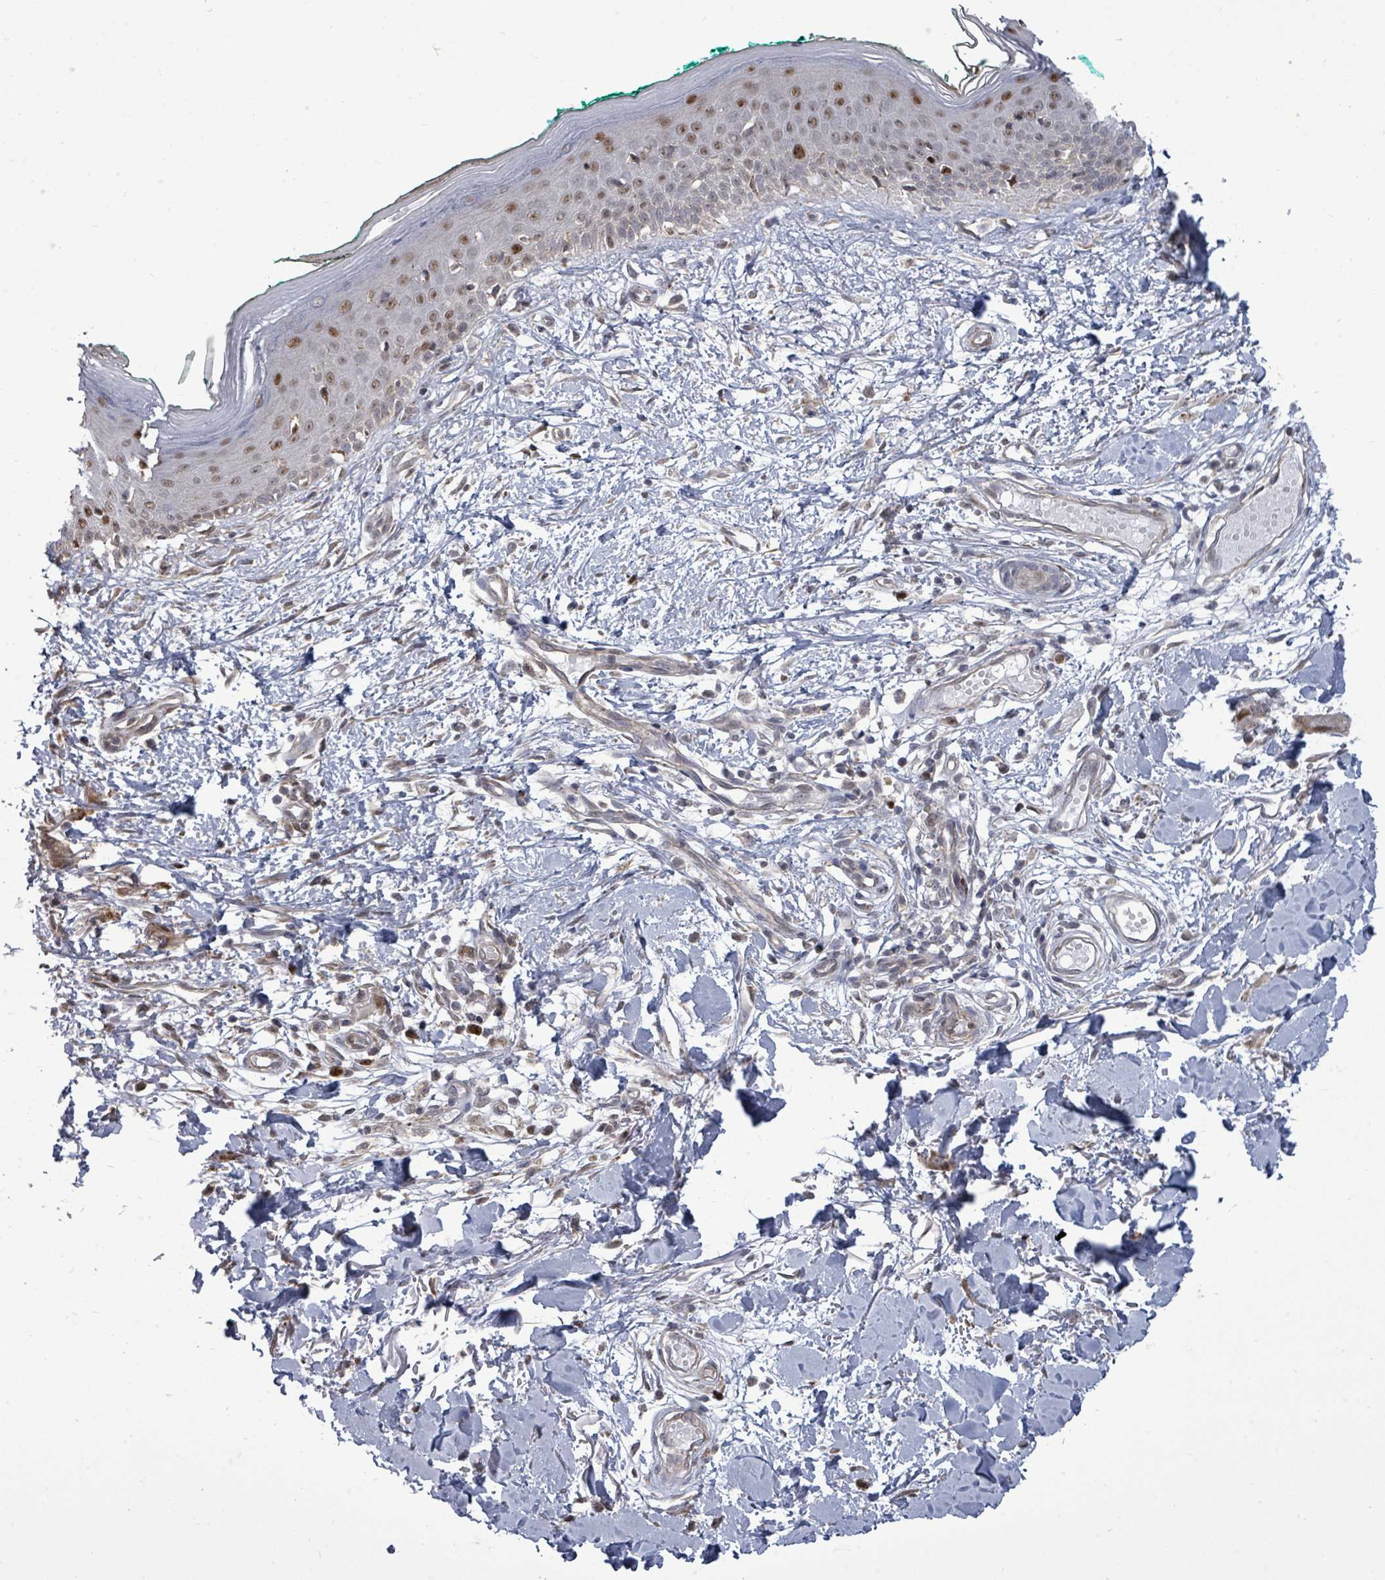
{"staining": {"intensity": "moderate", "quantity": ">75%", "location": "cytoplasmic/membranous,nuclear"}, "tissue": "skin", "cell_type": "Fibroblasts", "image_type": "normal", "snomed": [{"axis": "morphology", "description": "Normal tissue, NOS"}, {"axis": "morphology", "description": "Malignant melanoma, NOS"}, {"axis": "topography", "description": "Skin"}], "caption": "Immunohistochemical staining of normal human skin exhibits medium levels of moderate cytoplasmic/membranous,nuclear expression in approximately >75% of fibroblasts.", "gene": "PAPSS1", "patient": {"sex": "male", "age": 62}}